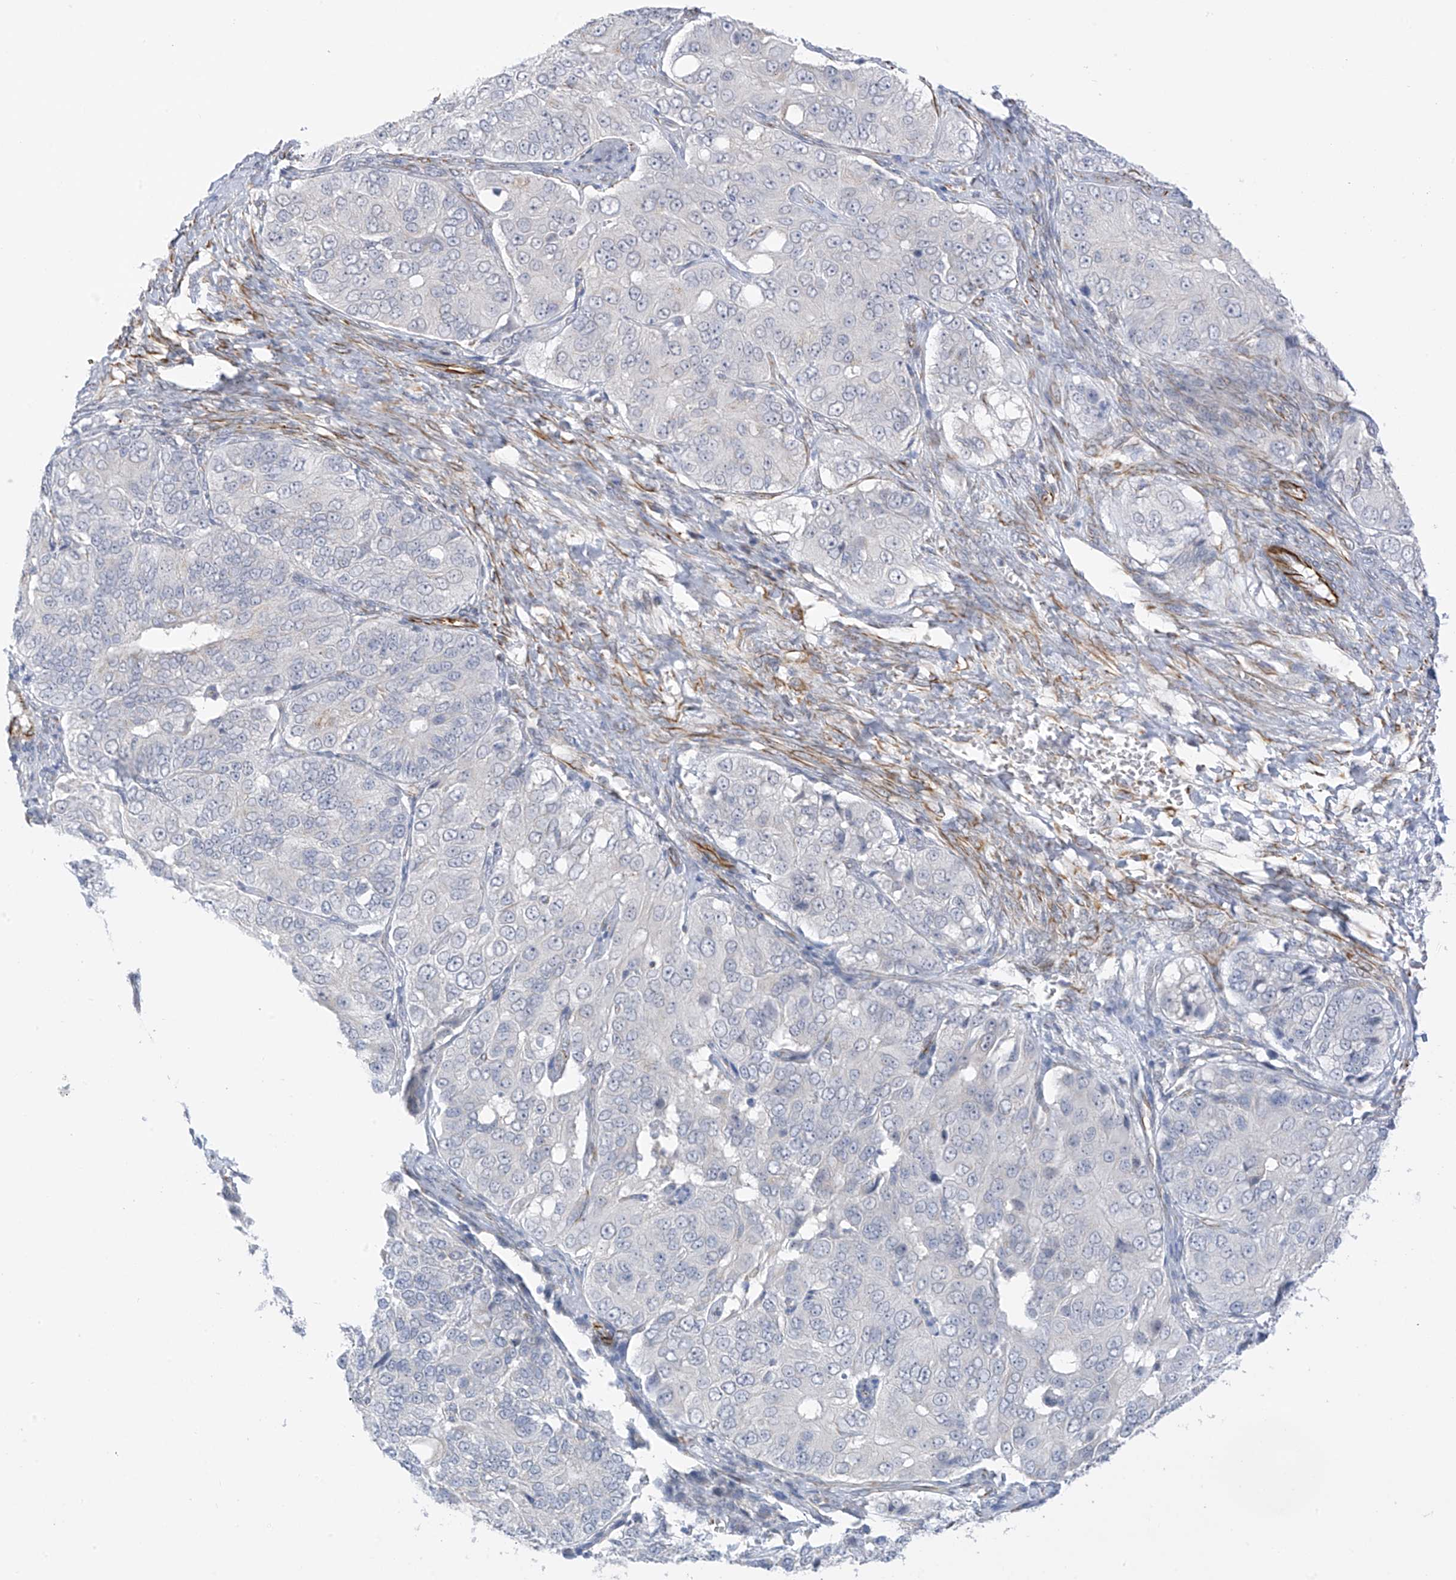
{"staining": {"intensity": "negative", "quantity": "none", "location": "none"}, "tissue": "ovarian cancer", "cell_type": "Tumor cells", "image_type": "cancer", "snomed": [{"axis": "morphology", "description": "Carcinoma, endometroid"}, {"axis": "topography", "description": "Ovary"}], "caption": "The photomicrograph shows no staining of tumor cells in ovarian endometroid carcinoma.", "gene": "HS6ST2", "patient": {"sex": "female", "age": 51}}